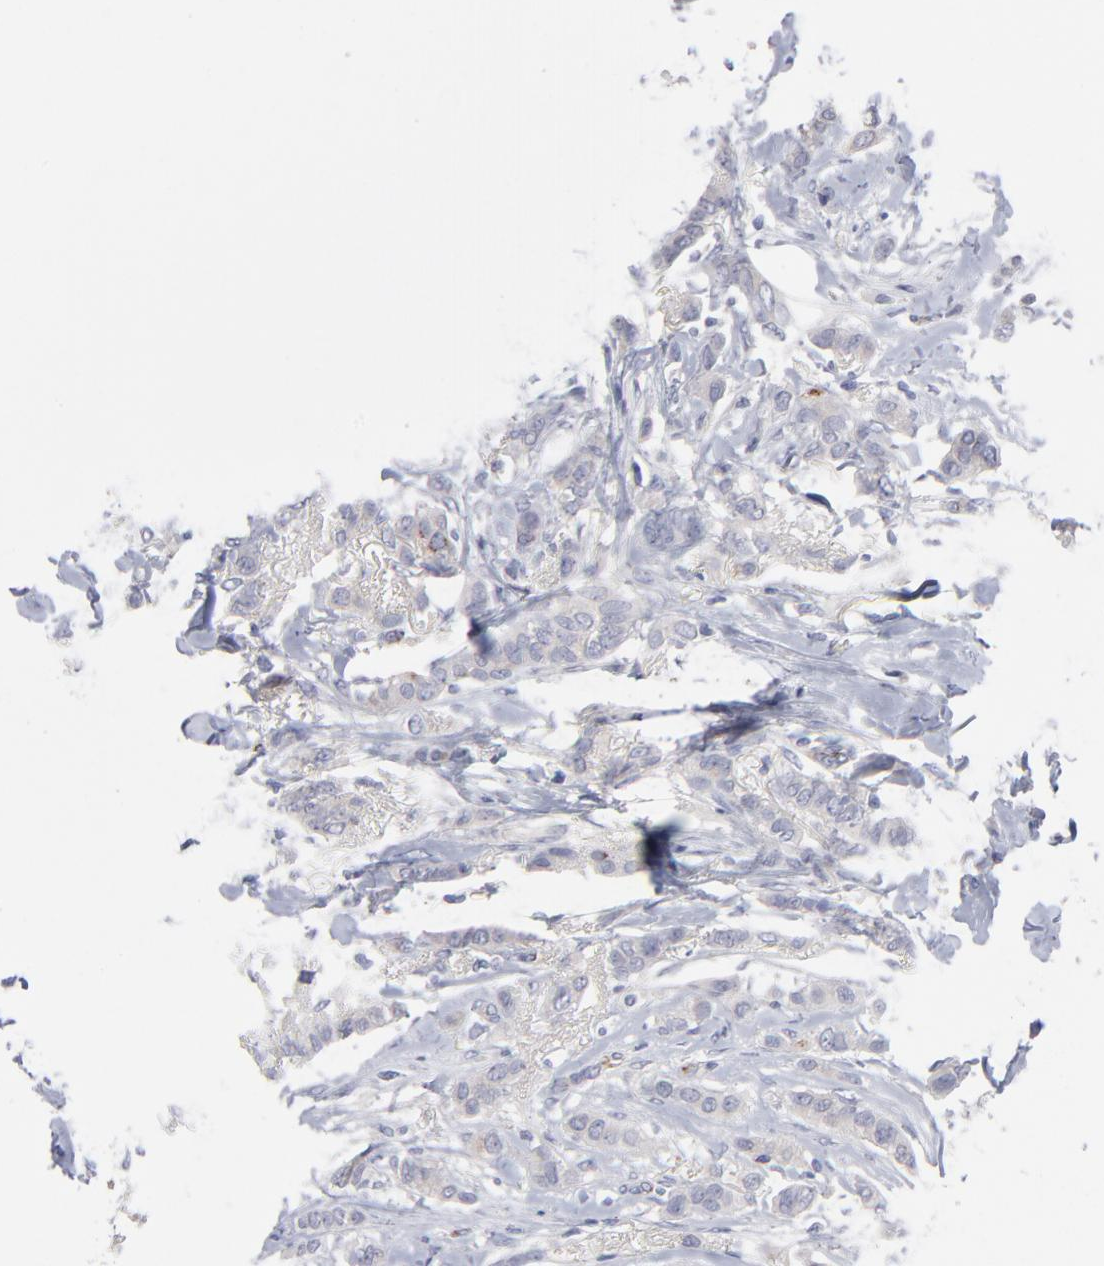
{"staining": {"intensity": "negative", "quantity": "none", "location": "none"}, "tissue": "breast cancer", "cell_type": "Tumor cells", "image_type": "cancer", "snomed": [{"axis": "morphology", "description": "Lobular carcinoma"}, {"axis": "topography", "description": "Breast"}], "caption": "Protein analysis of lobular carcinoma (breast) shows no significant positivity in tumor cells.", "gene": "CCR3", "patient": {"sex": "female", "age": 55}}